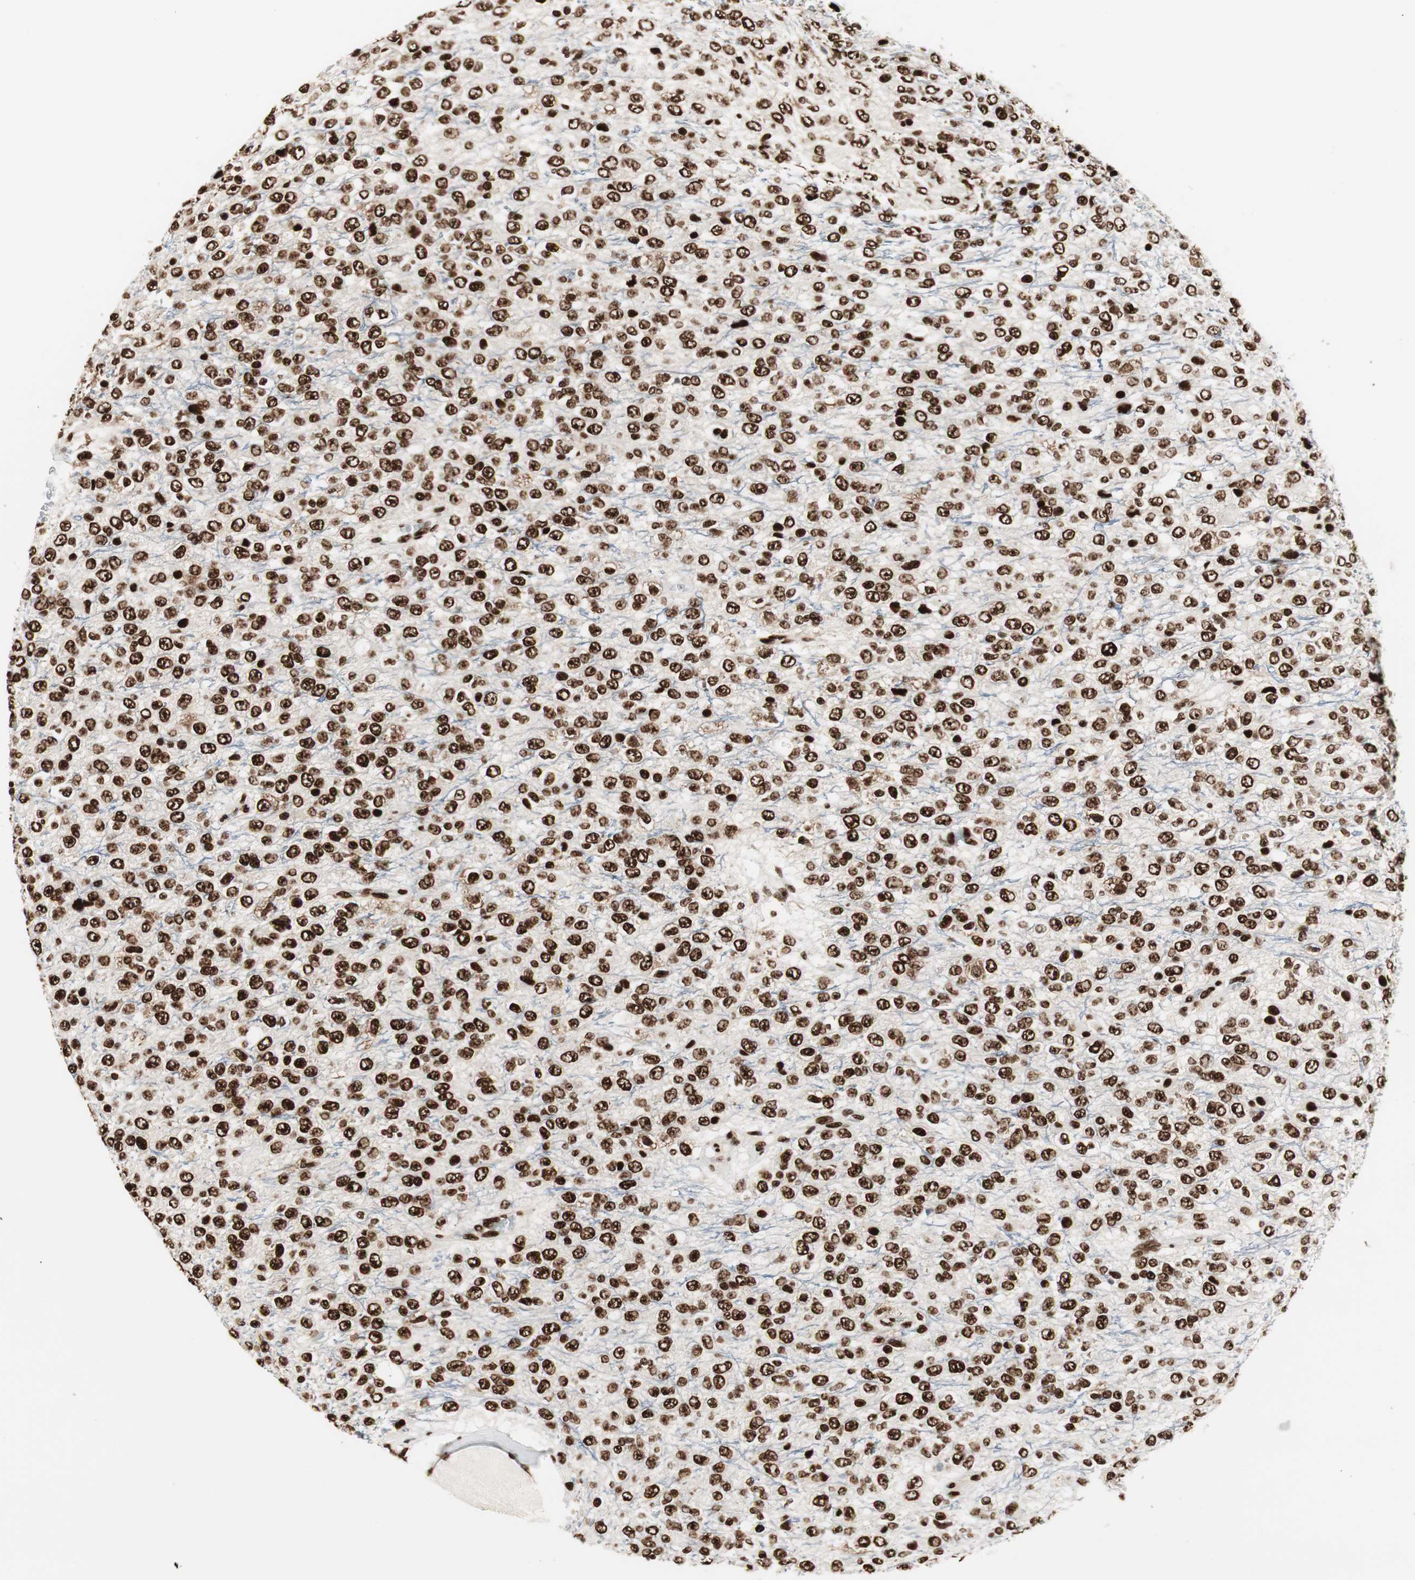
{"staining": {"intensity": "strong", "quantity": ">75%", "location": "nuclear"}, "tissue": "glioma", "cell_type": "Tumor cells", "image_type": "cancer", "snomed": [{"axis": "morphology", "description": "Glioma, malignant, High grade"}, {"axis": "topography", "description": "pancreas cauda"}], "caption": "Immunohistochemical staining of glioma shows high levels of strong nuclear expression in about >75% of tumor cells.", "gene": "MTA2", "patient": {"sex": "male", "age": 60}}